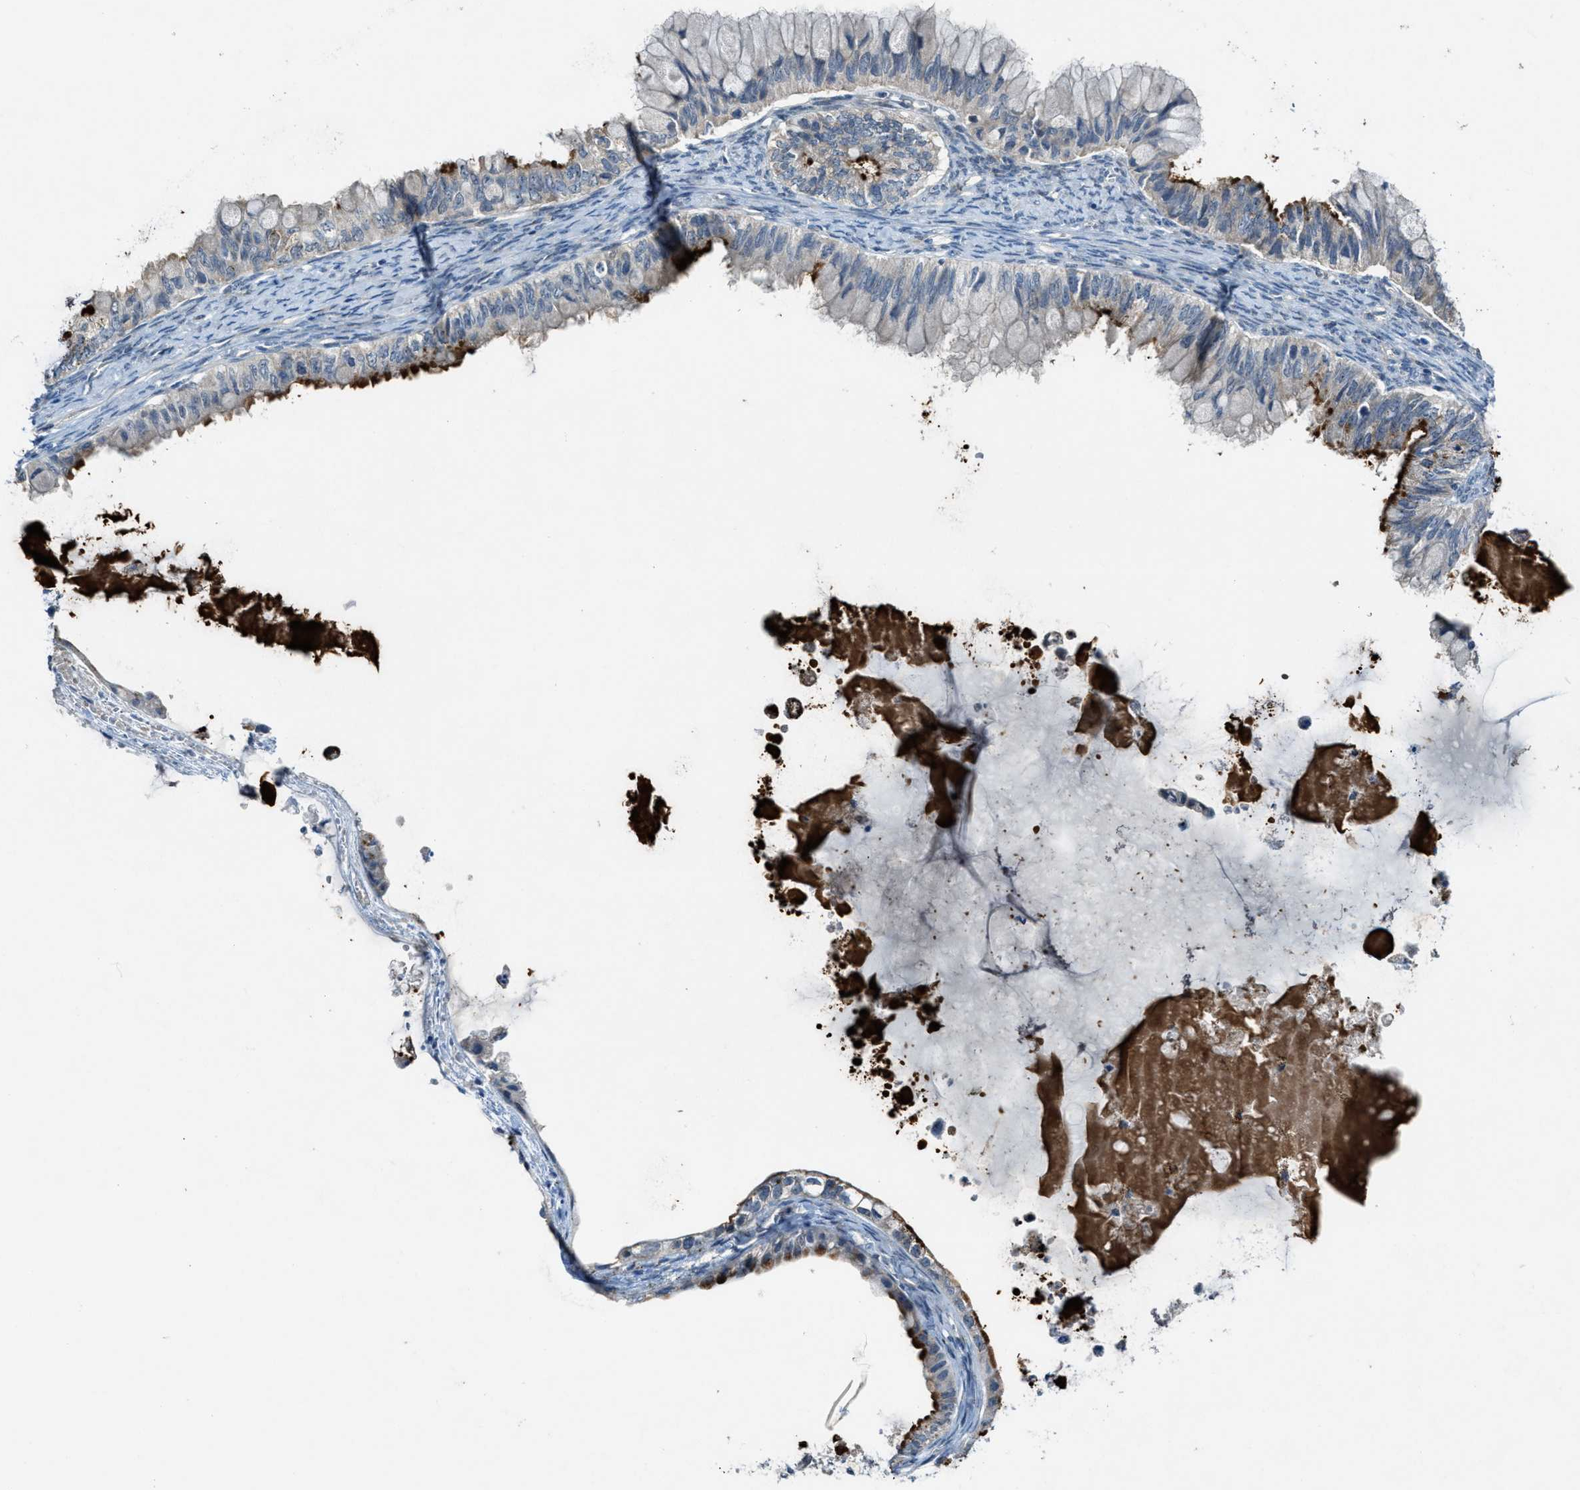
{"staining": {"intensity": "negative", "quantity": "none", "location": "none"}, "tissue": "ovarian cancer", "cell_type": "Tumor cells", "image_type": "cancer", "snomed": [{"axis": "morphology", "description": "Cystadenocarcinoma, mucinous, NOS"}, {"axis": "topography", "description": "Ovary"}], "caption": "This is an immunohistochemistry (IHC) image of ovarian mucinous cystadenocarcinoma. There is no staining in tumor cells.", "gene": "CDON", "patient": {"sex": "female", "age": 80}}